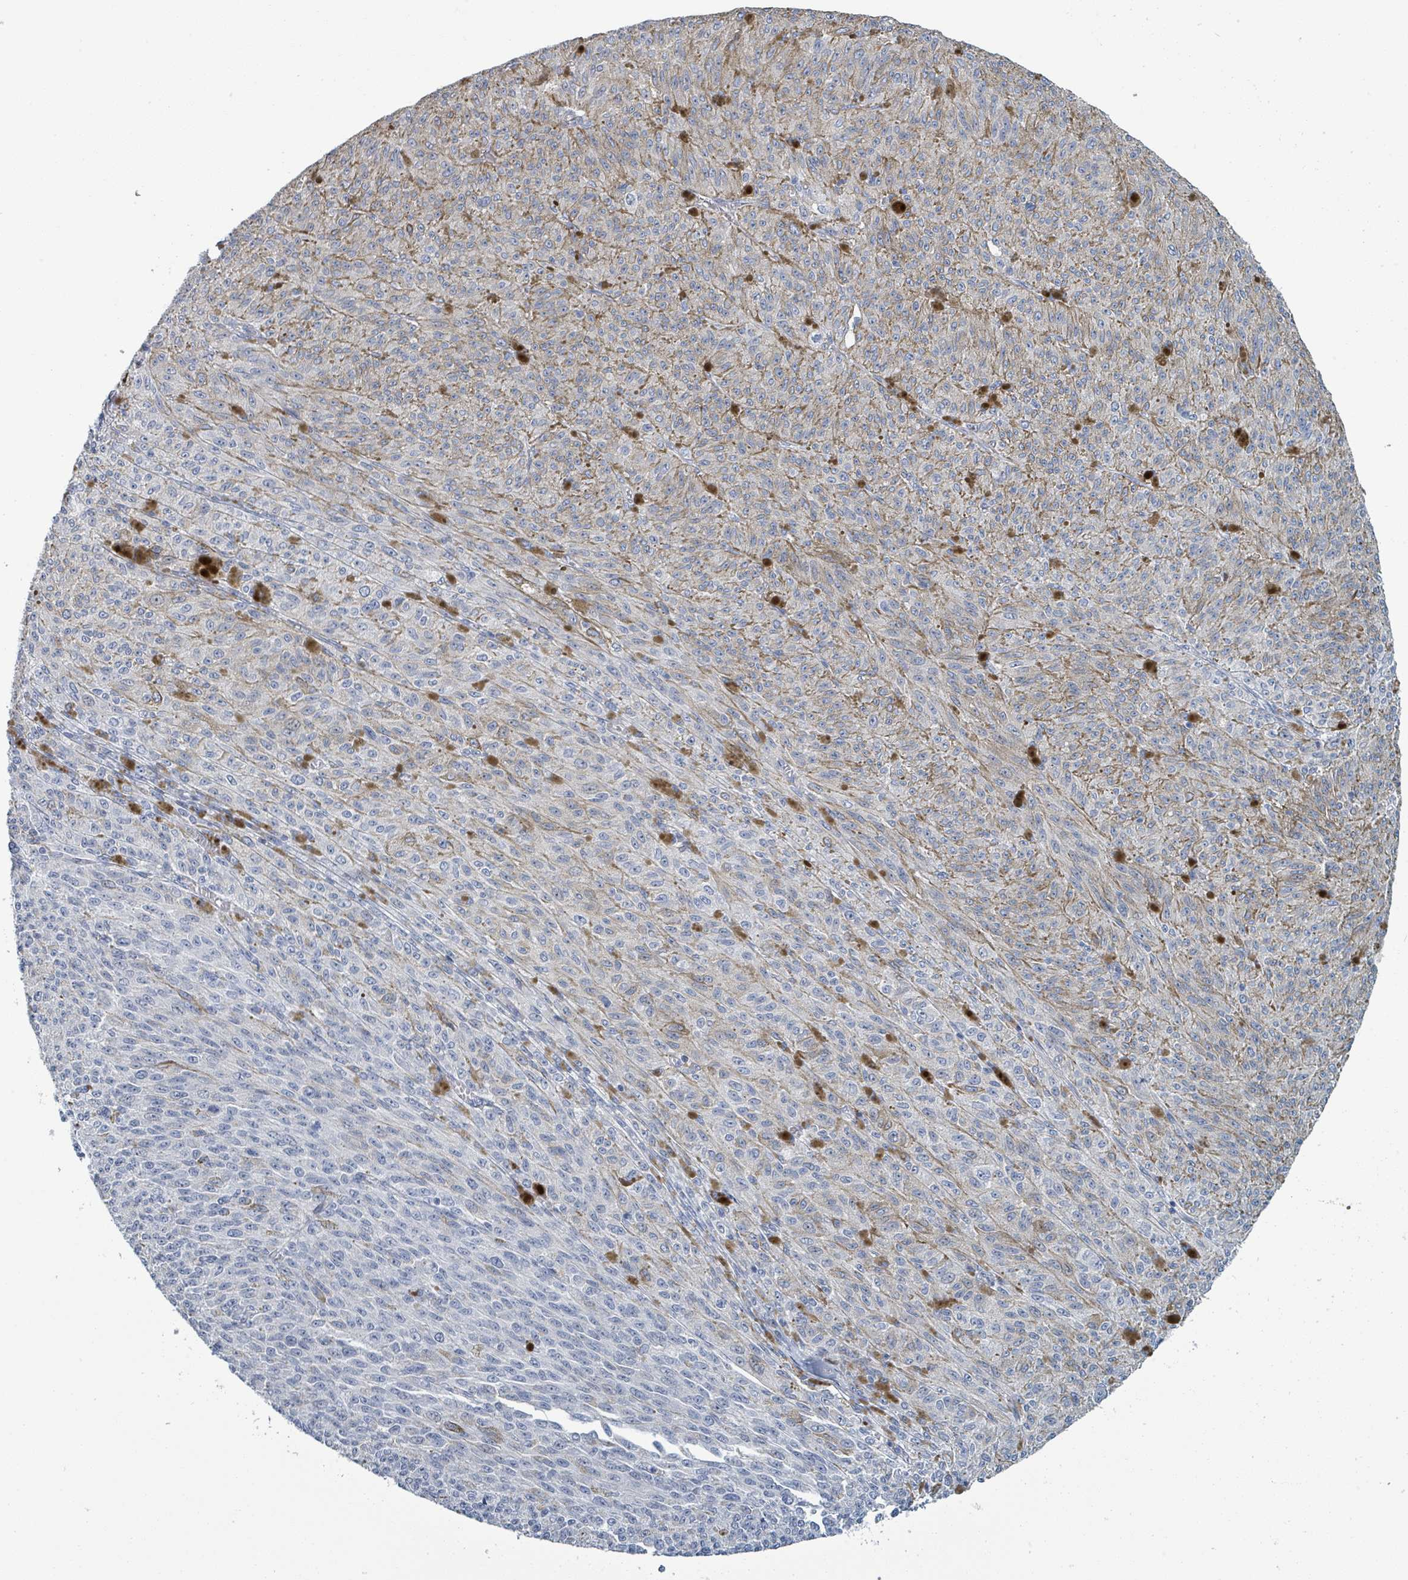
{"staining": {"intensity": "negative", "quantity": "none", "location": "none"}, "tissue": "melanoma", "cell_type": "Tumor cells", "image_type": "cancer", "snomed": [{"axis": "morphology", "description": "Malignant melanoma, NOS"}, {"axis": "topography", "description": "Skin"}], "caption": "IHC of melanoma reveals no positivity in tumor cells.", "gene": "RAB33B", "patient": {"sex": "female", "age": 52}}